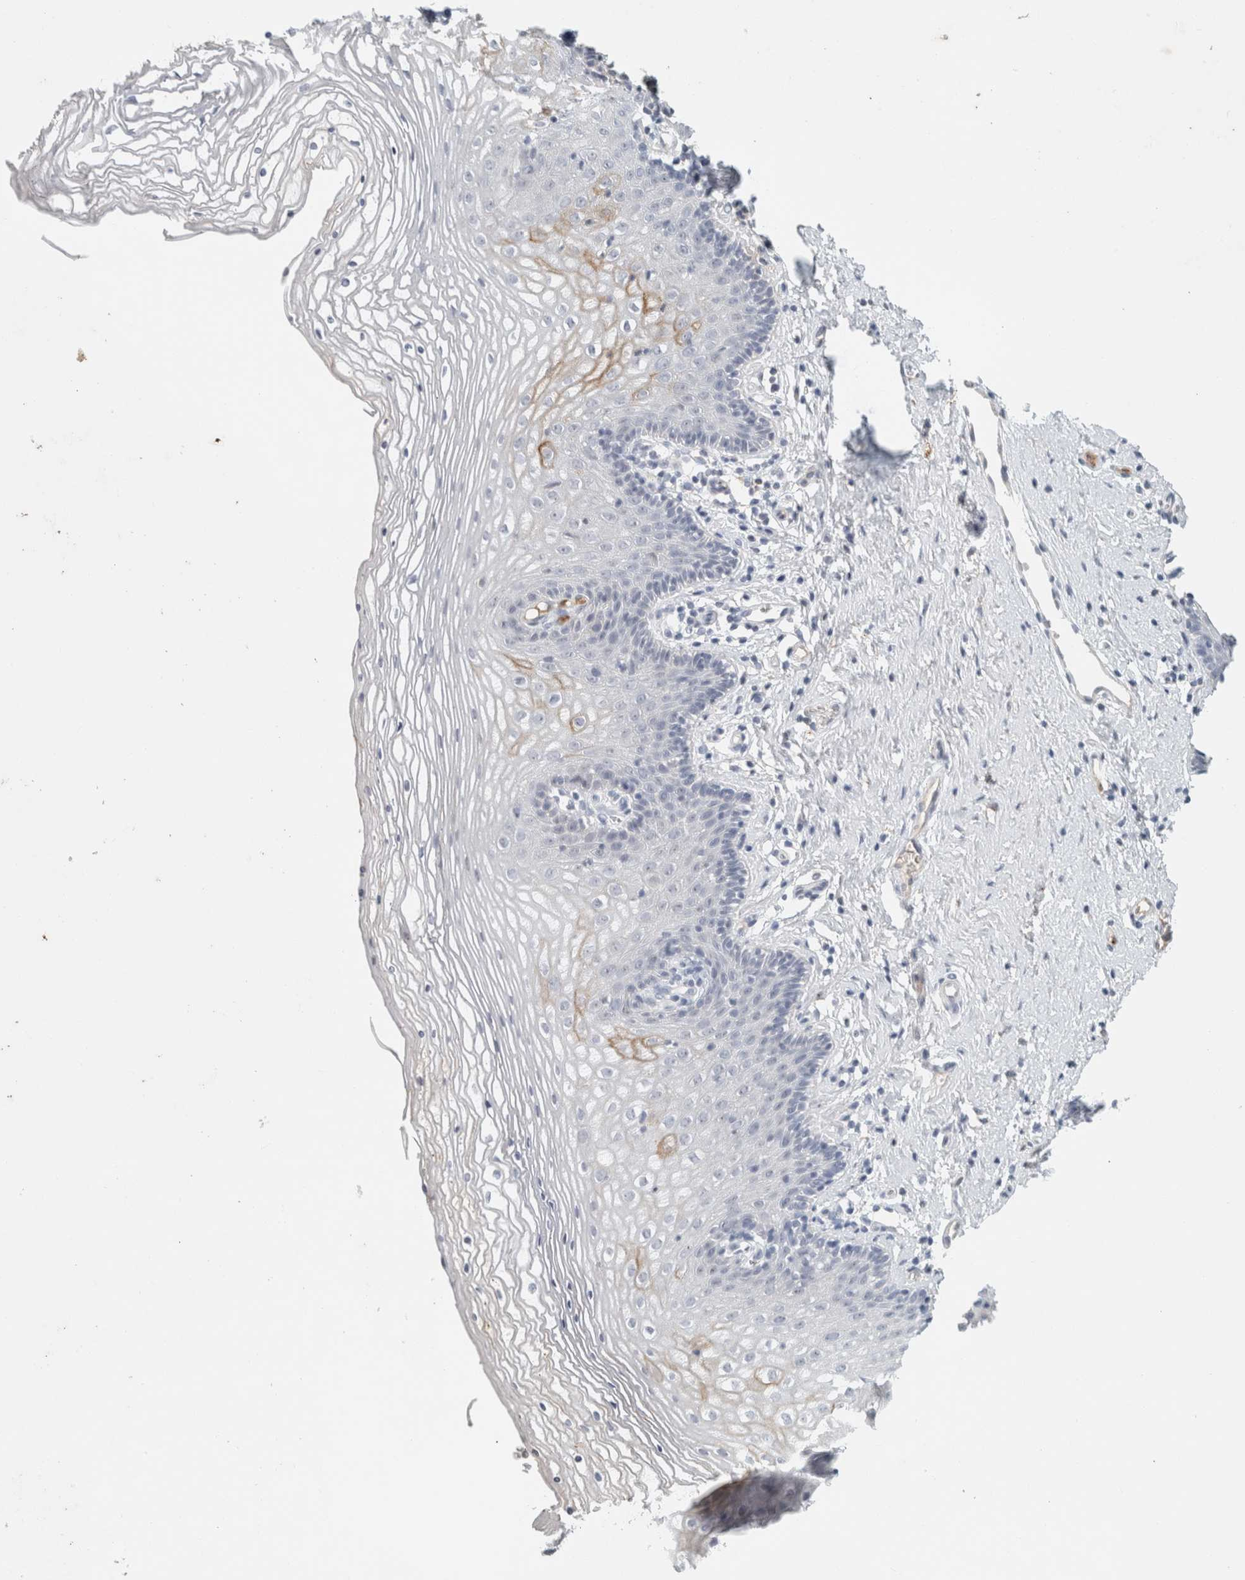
{"staining": {"intensity": "weak", "quantity": "<25%", "location": "cytoplasmic/membranous"}, "tissue": "vagina", "cell_type": "Squamous epithelial cells", "image_type": "normal", "snomed": [{"axis": "morphology", "description": "Normal tissue, NOS"}, {"axis": "topography", "description": "Vagina"}], "caption": "Photomicrograph shows no protein positivity in squamous epithelial cells of benign vagina. Brightfield microscopy of immunohistochemistry stained with DAB (3,3'-diaminobenzidine) (brown) and hematoxylin (blue), captured at high magnification.", "gene": "CD36", "patient": {"sex": "female", "age": 32}}